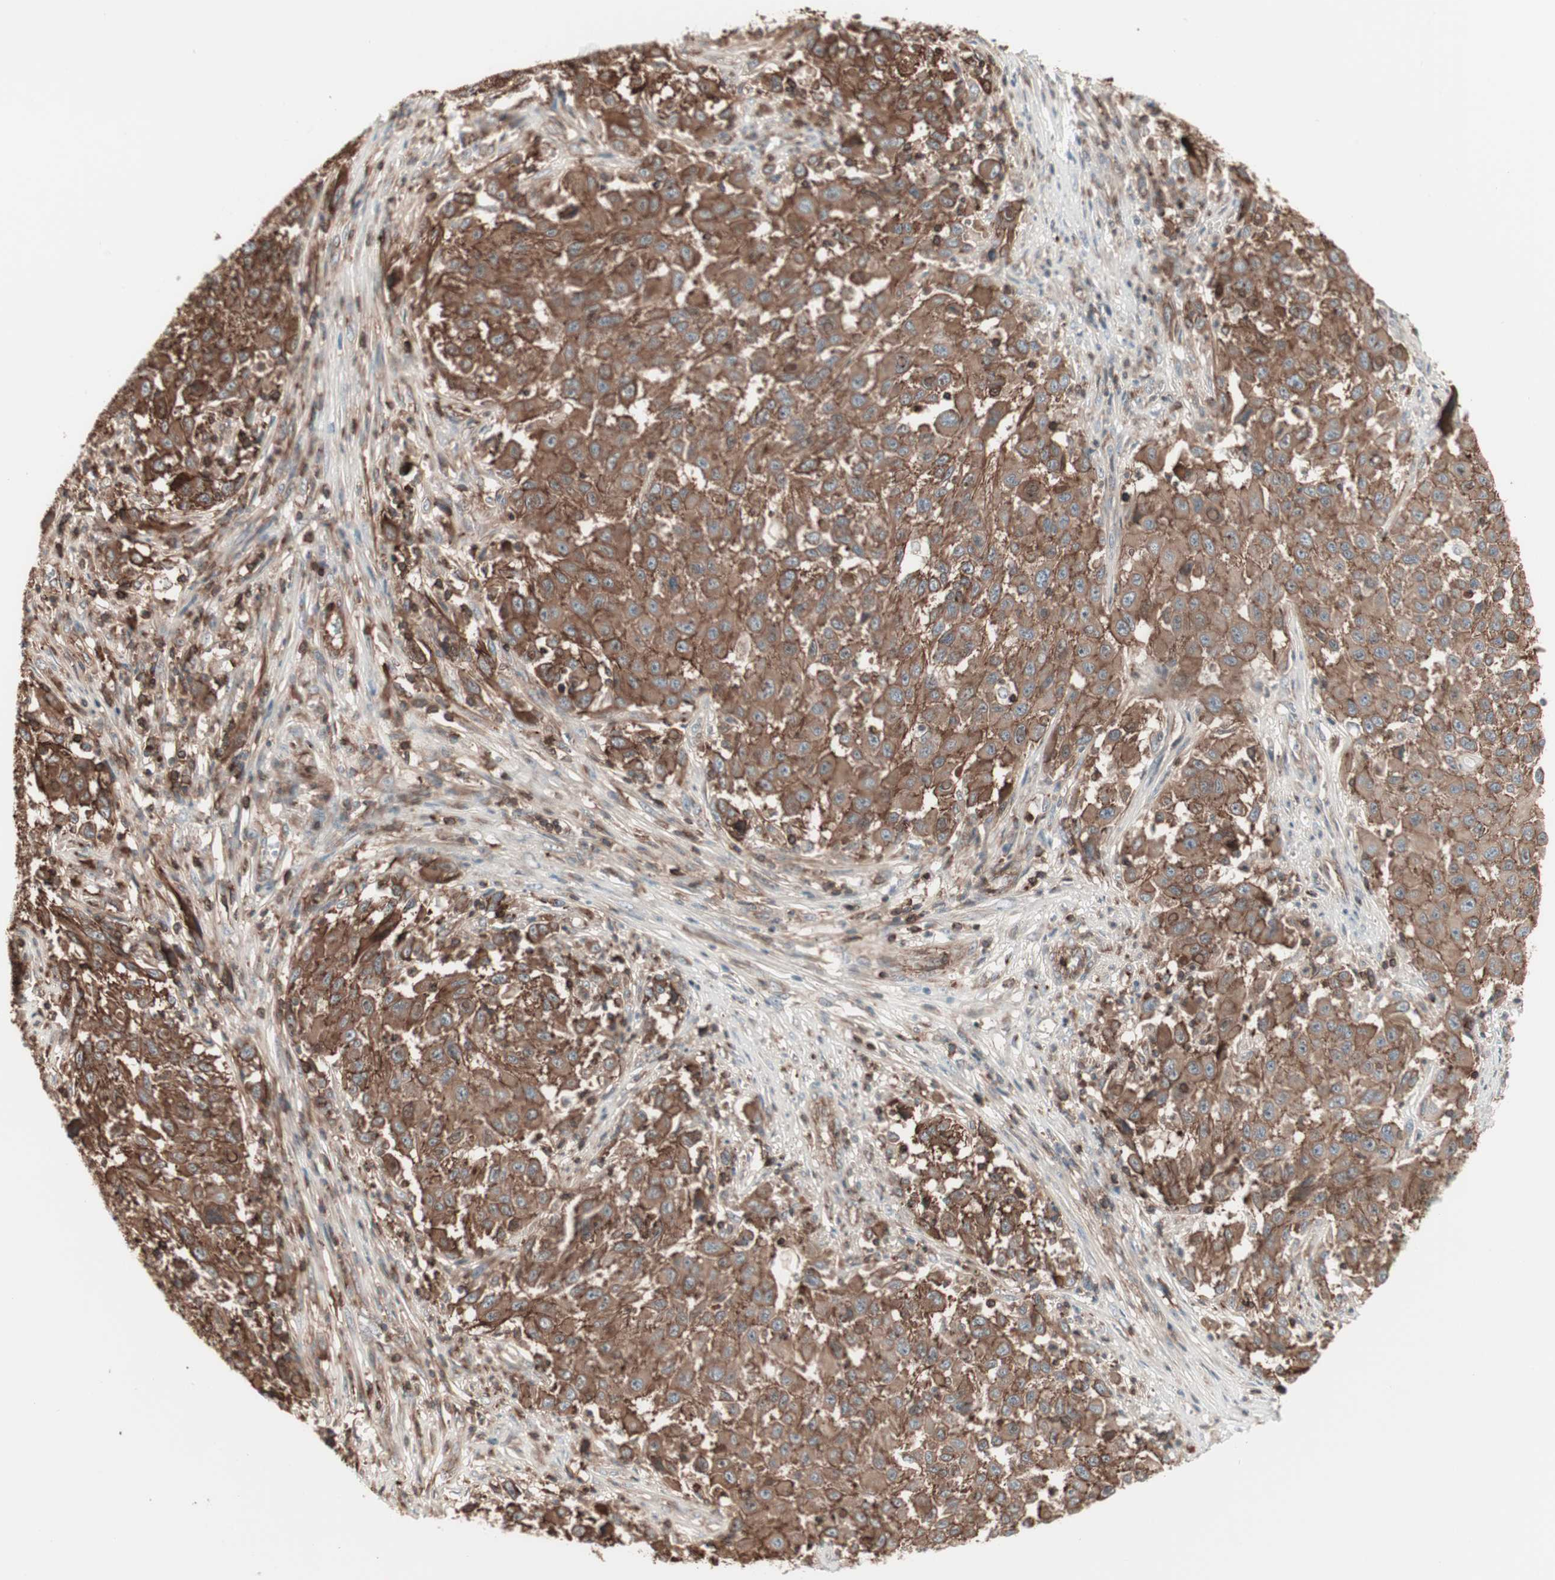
{"staining": {"intensity": "strong", "quantity": ">75%", "location": "cytoplasmic/membranous"}, "tissue": "melanoma", "cell_type": "Tumor cells", "image_type": "cancer", "snomed": [{"axis": "morphology", "description": "Malignant melanoma, Metastatic site"}, {"axis": "topography", "description": "Lymph node"}], "caption": "Human melanoma stained with a protein marker demonstrates strong staining in tumor cells.", "gene": "TCP11L1", "patient": {"sex": "male", "age": 61}}